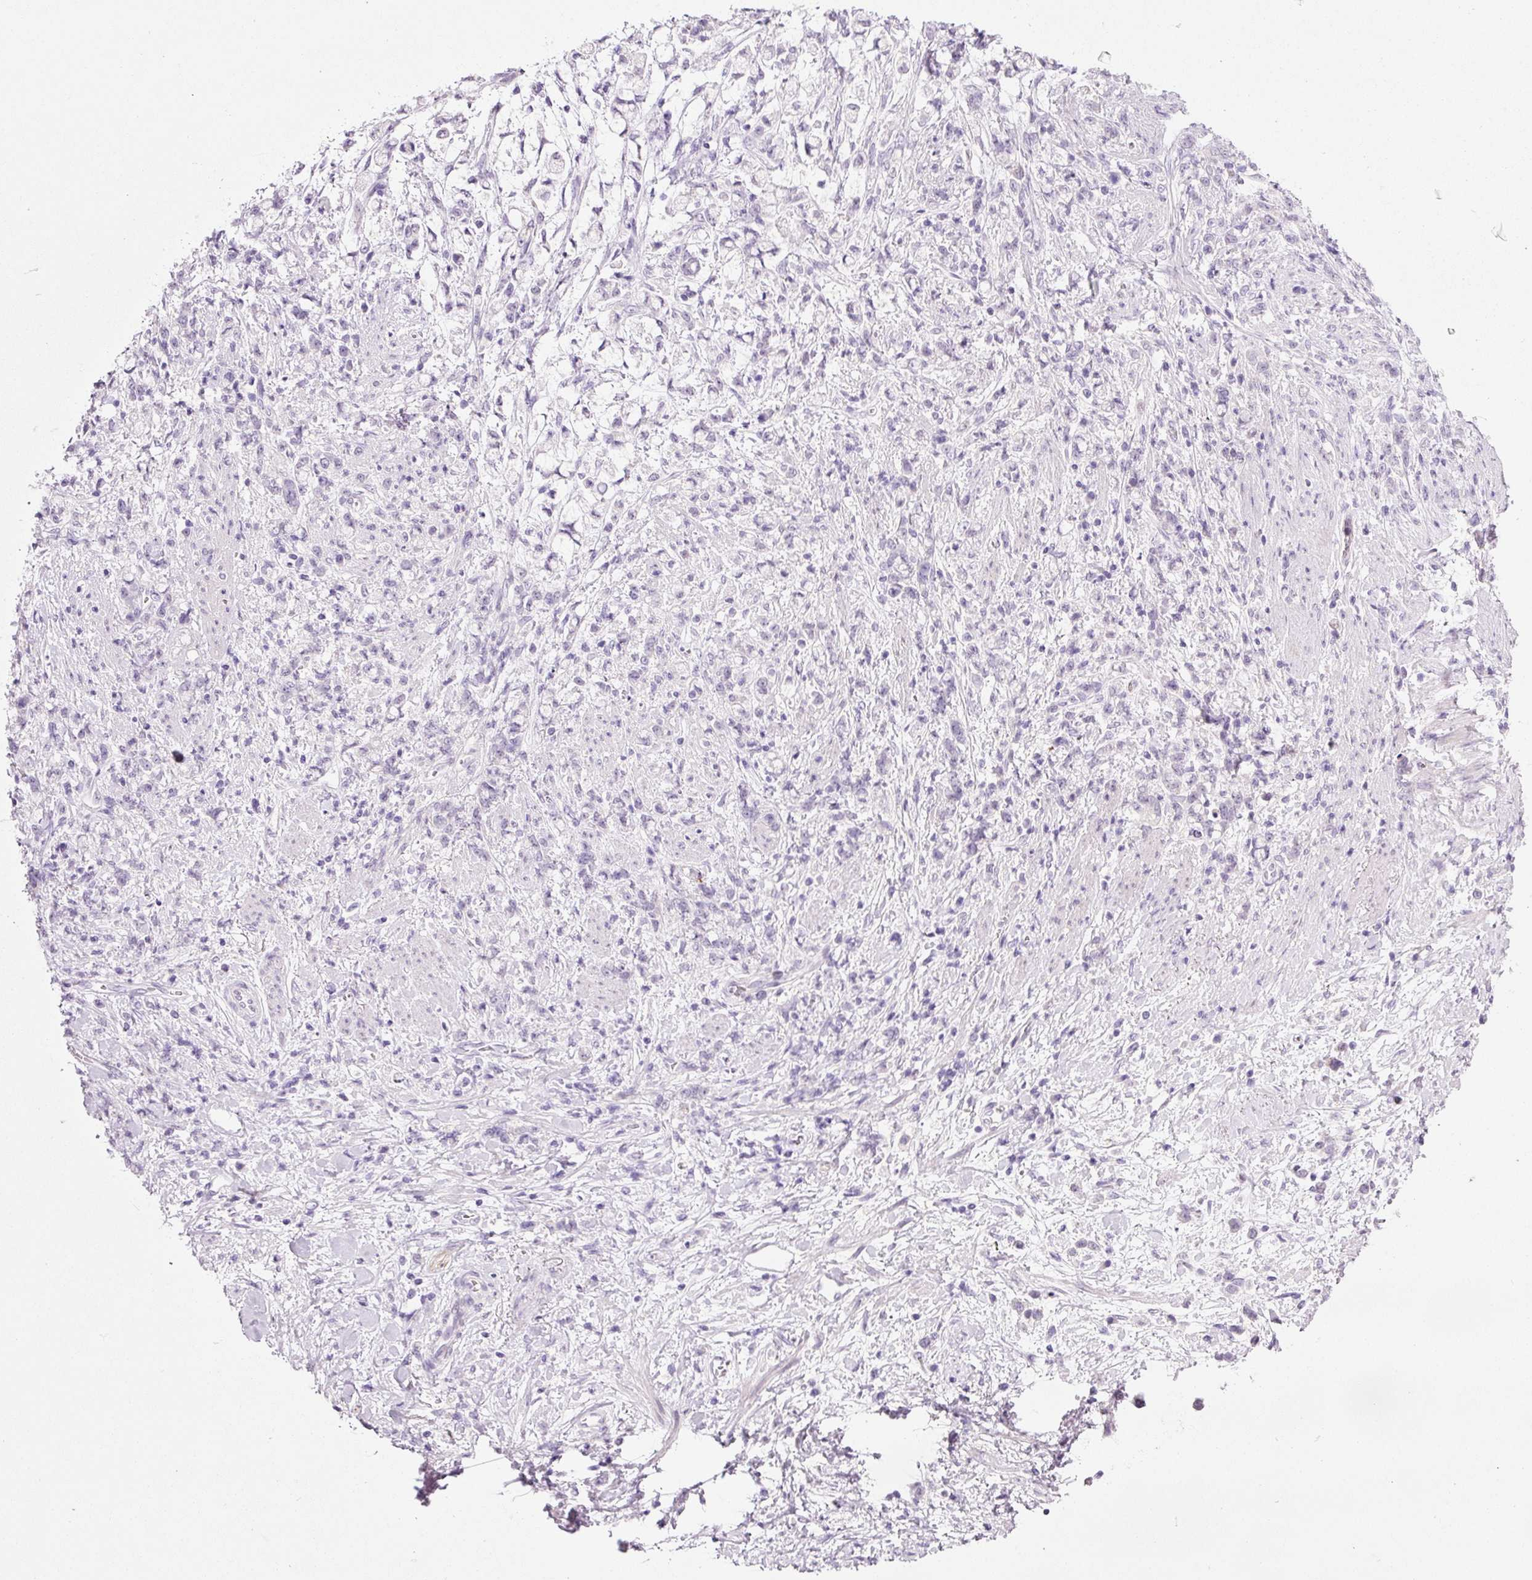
{"staining": {"intensity": "negative", "quantity": "none", "location": "none"}, "tissue": "stomach cancer", "cell_type": "Tumor cells", "image_type": "cancer", "snomed": [{"axis": "morphology", "description": "Adenocarcinoma, NOS"}, {"axis": "topography", "description": "Stomach"}], "caption": "IHC histopathology image of human adenocarcinoma (stomach) stained for a protein (brown), which displays no staining in tumor cells.", "gene": "ANKRD20A1", "patient": {"sex": "female", "age": 60}}